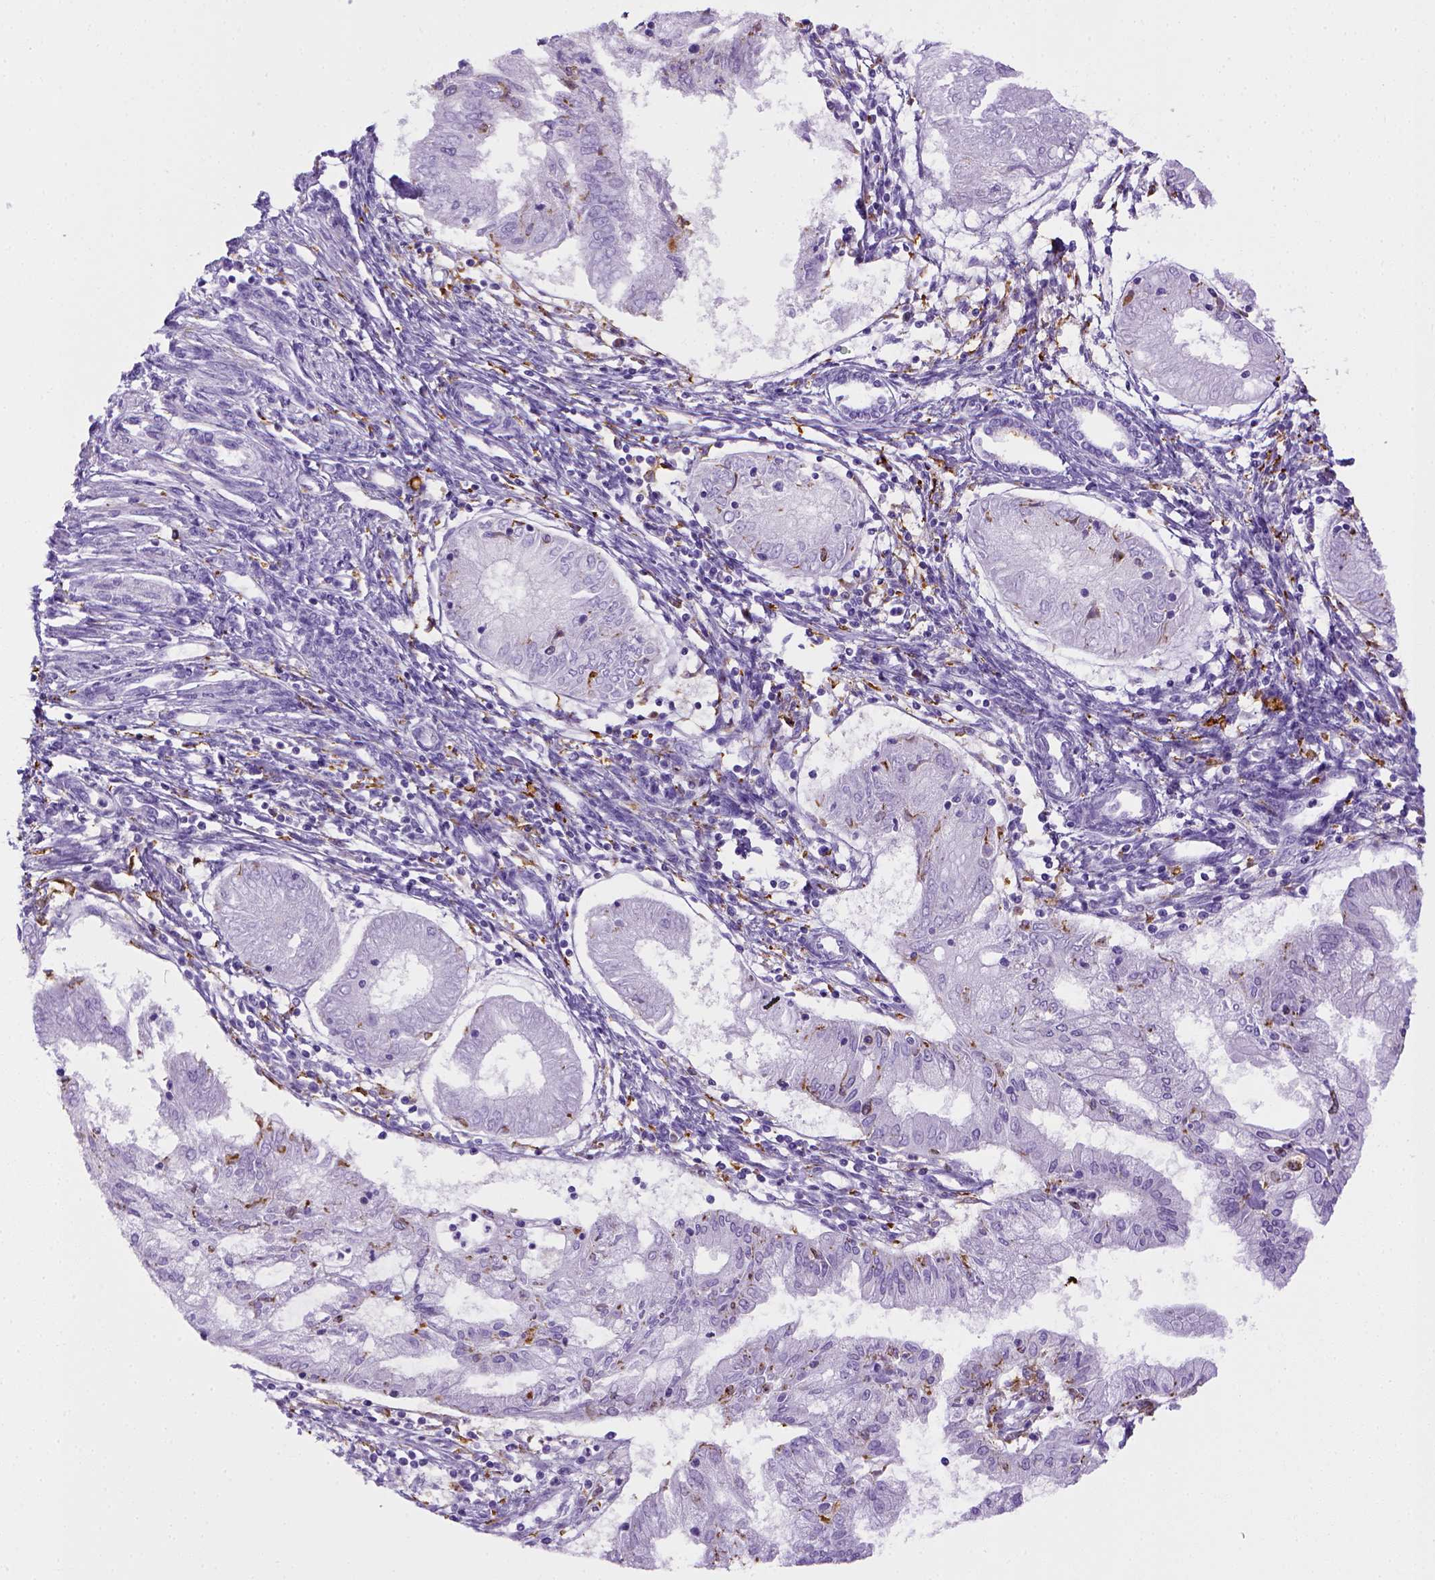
{"staining": {"intensity": "negative", "quantity": "none", "location": "none"}, "tissue": "endometrial cancer", "cell_type": "Tumor cells", "image_type": "cancer", "snomed": [{"axis": "morphology", "description": "Adenocarcinoma, NOS"}, {"axis": "topography", "description": "Endometrium"}], "caption": "Immunohistochemistry (IHC) of human endometrial adenocarcinoma demonstrates no expression in tumor cells.", "gene": "CD68", "patient": {"sex": "female", "age": 68}}